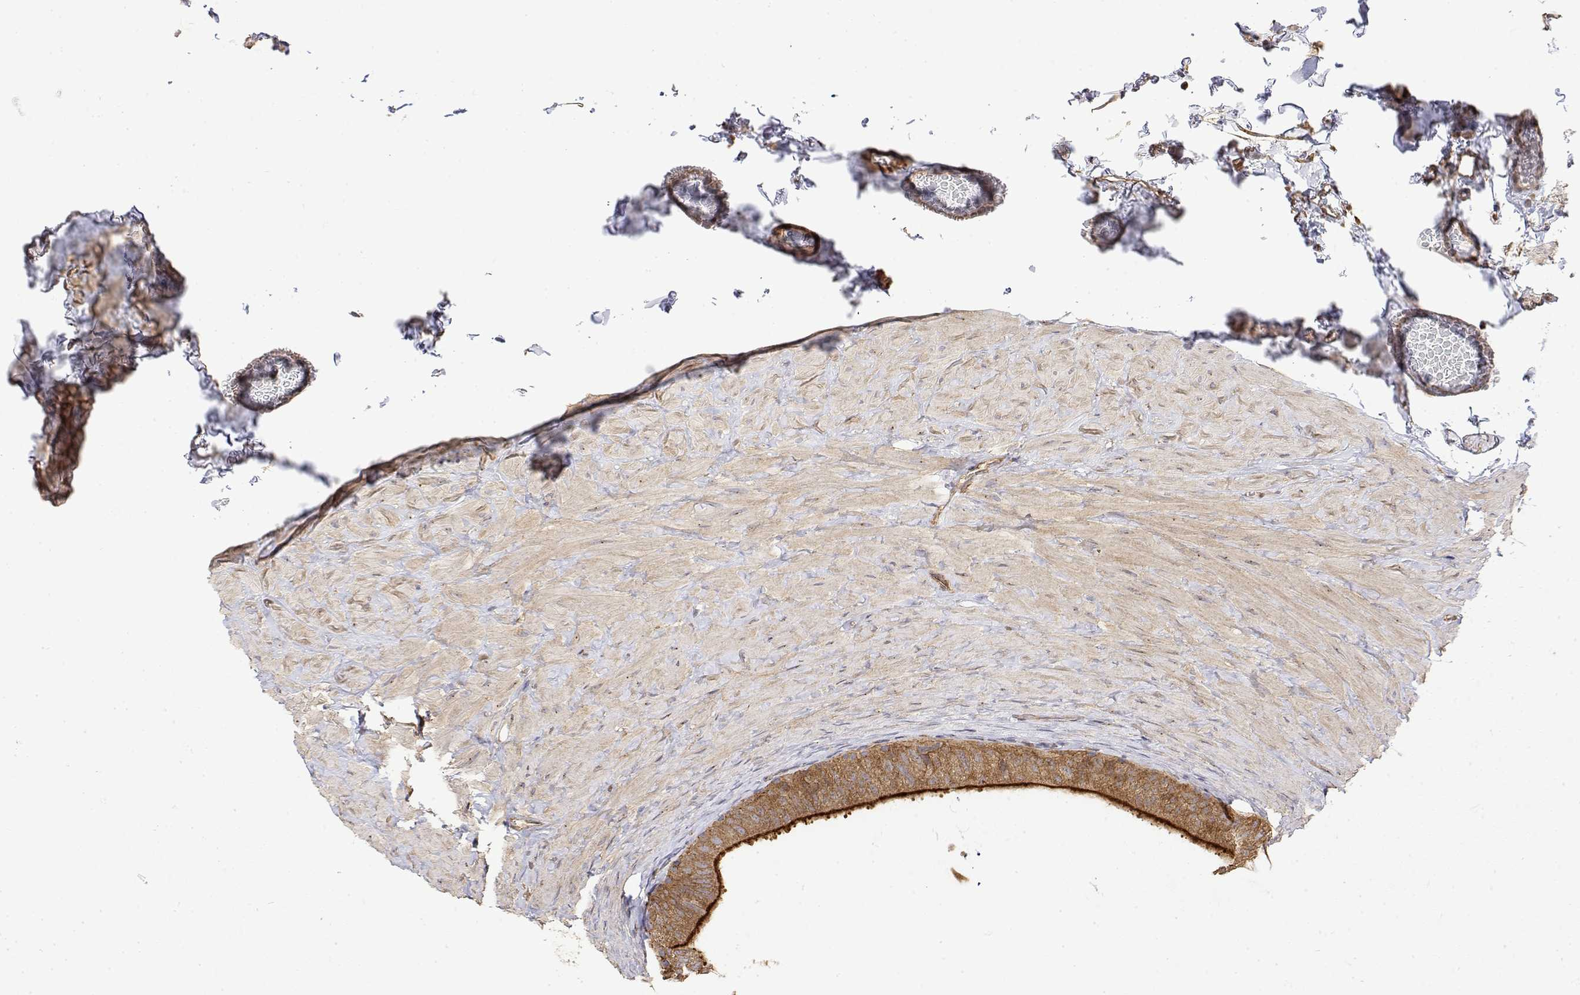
{"staining": {"intensity": "moderate", "quantity": ">75%", "location": "cytoplasmic/membranous"}, "tissue": "epididymis", "cell_type": "Glandular cells", "image_type": "normal", "snomed": [{"axis": "morphology", "description": "Normal tissue, NOS"}, {"axis": "topography", "description": "Epididymis, spermatic cord, NOS"}, {"axis": "topography", "description": "Epididymis"}], "caption": "A brown stain highlights moderate cytoplasmic/membranous positivity of a protein in glandular cells of unremarkable human epididymis. The staining was performed using DAB (3,3'-diaminobenzidine), with brown indicating positive protein expression. Nuclei are stained blue with hematoxylin.", "gene": "PACSIN2", "patient": {"sex": "male", "age": 31}}